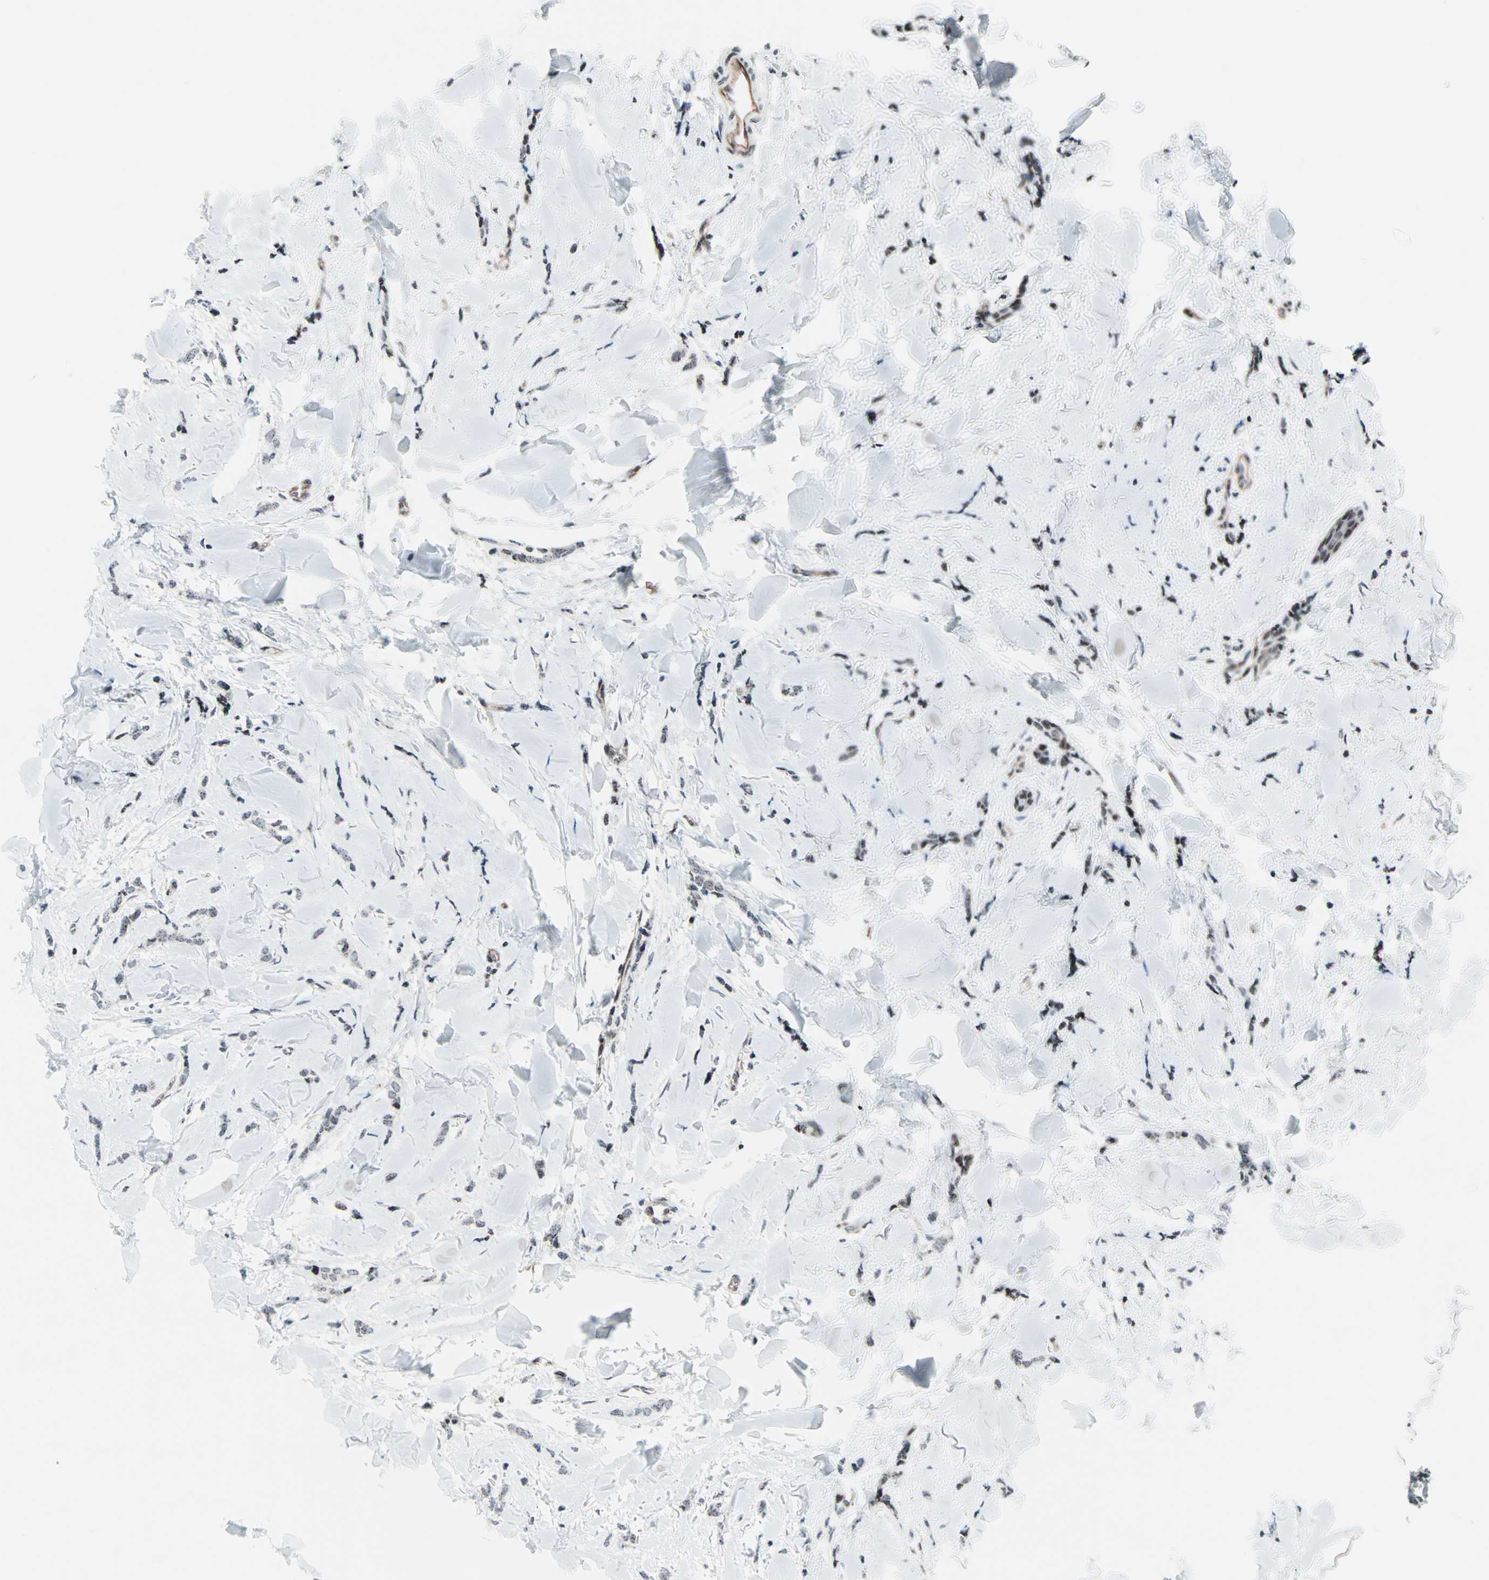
{"staining": {"intensity": "weak", "quantity": "25%-75%", "location": "nuclear"}, "tissue": "breast cancer", "cell_type": "Tumor cells", "image_type": "cancer", "snomed": [{"axis": "morphology", "description": "Lobular carcinoma"}, {"axis": "topography", "description": "Skin"}, {"axis": "topography", "description": "Breast"}], "caption": "Immunohistochemistry (IHC) image of neoplastic tissue: human breast cancer (lobular carcinoma) stained using immunohistochemistry displays low levels of weak protein expression localized specifically in the nuclear of tumor cells, appearing as a nuclear brown color.", "gene": "CENPA", "patient": {"sex": "female", "age": 46}}